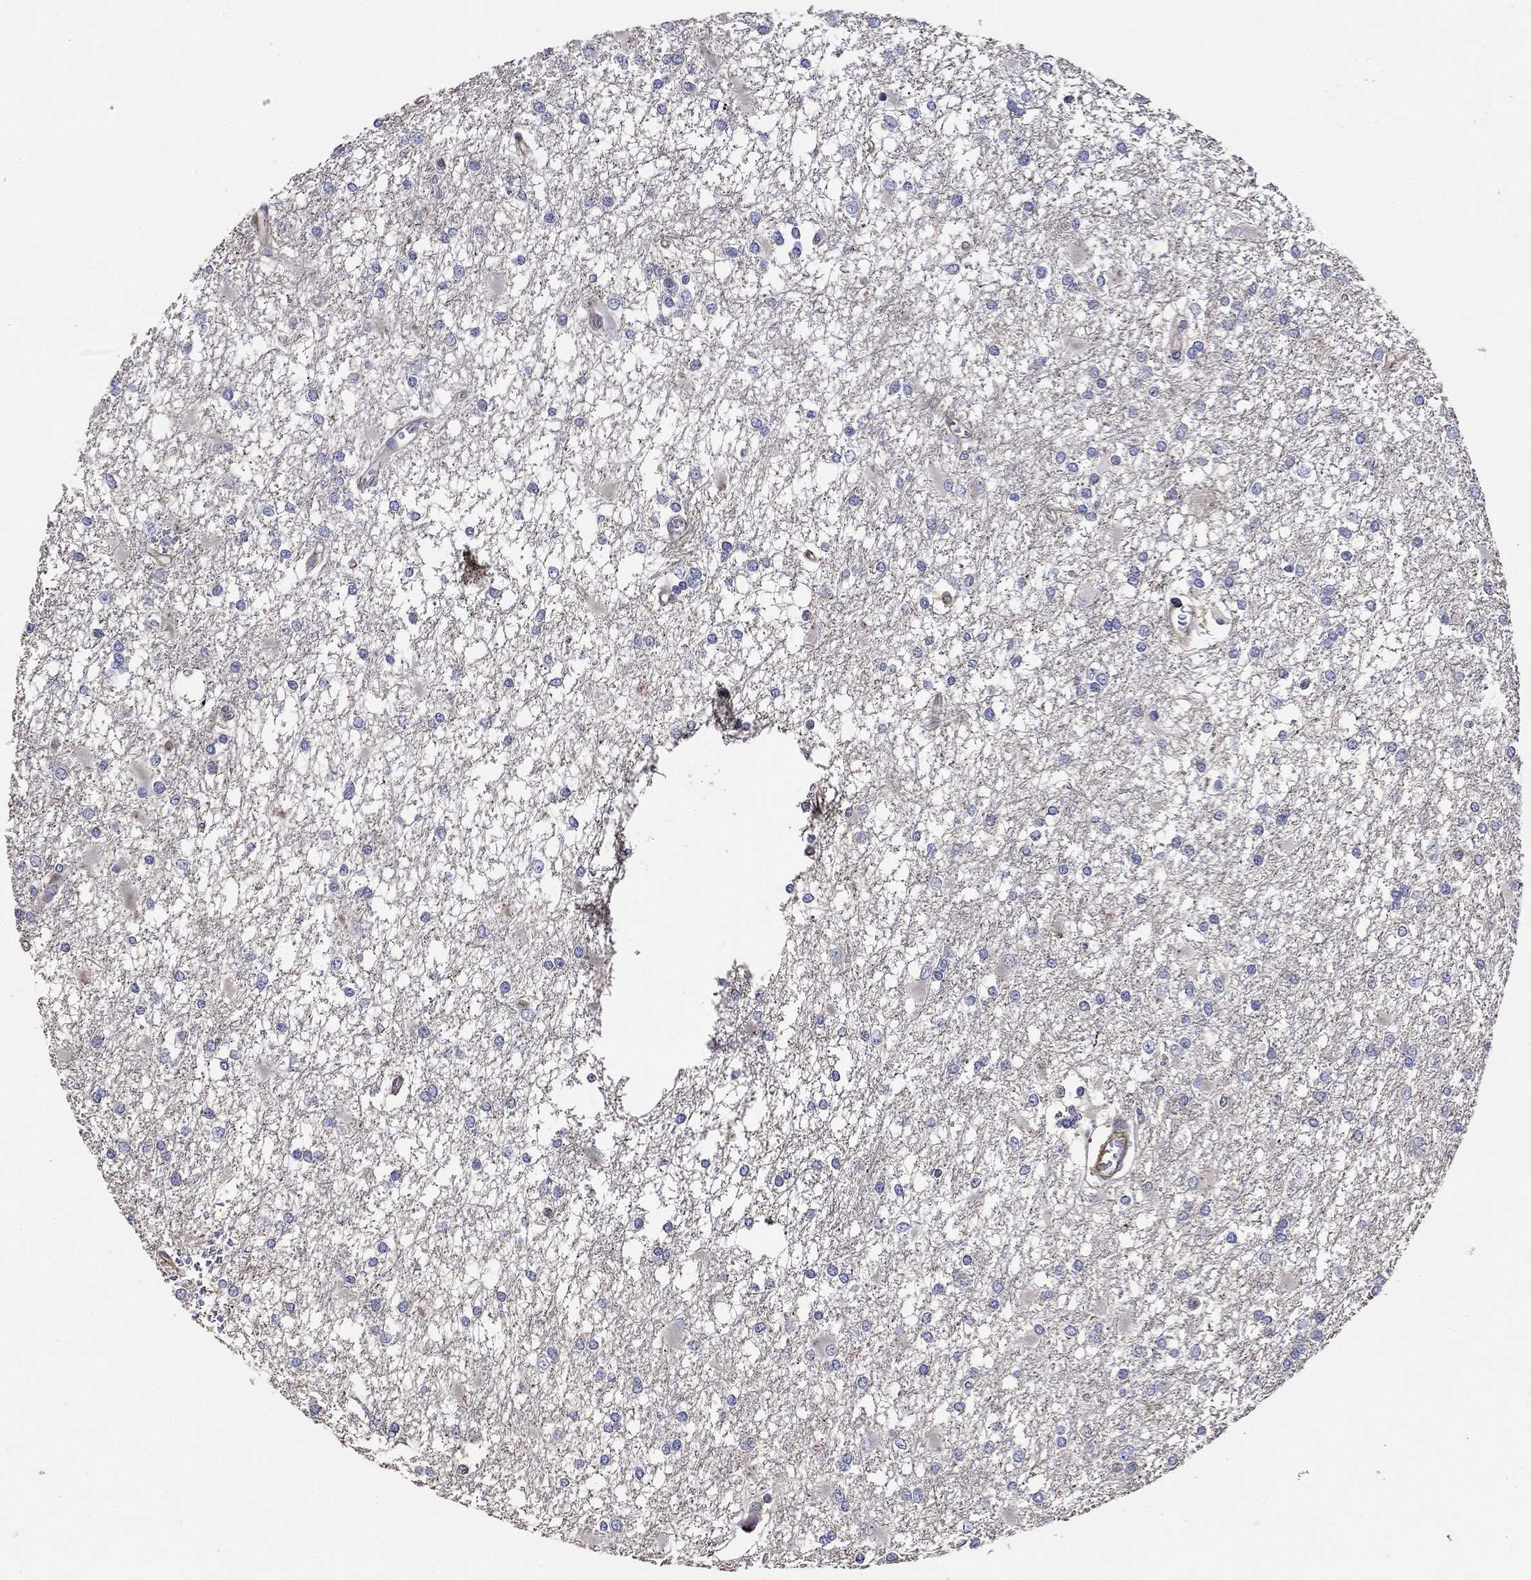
{"staining": {"intensity": "negative", "quantity": "none", "location": "none"}, "tissue": "glioma", "cell_type": "Tumor cells", "image_type": "cancer", "snomed": [{"axis": "morphology", "description": "Glioma, malignant, High grade"}, {"axis": "topography", "description": "Cerebral cortex"}], "caption": "Tumor cells are negative for protein expression in human malignant glioma (high-grade).", "gene": "NPHP1", "patient": {"sex": "male", "age": 79}}